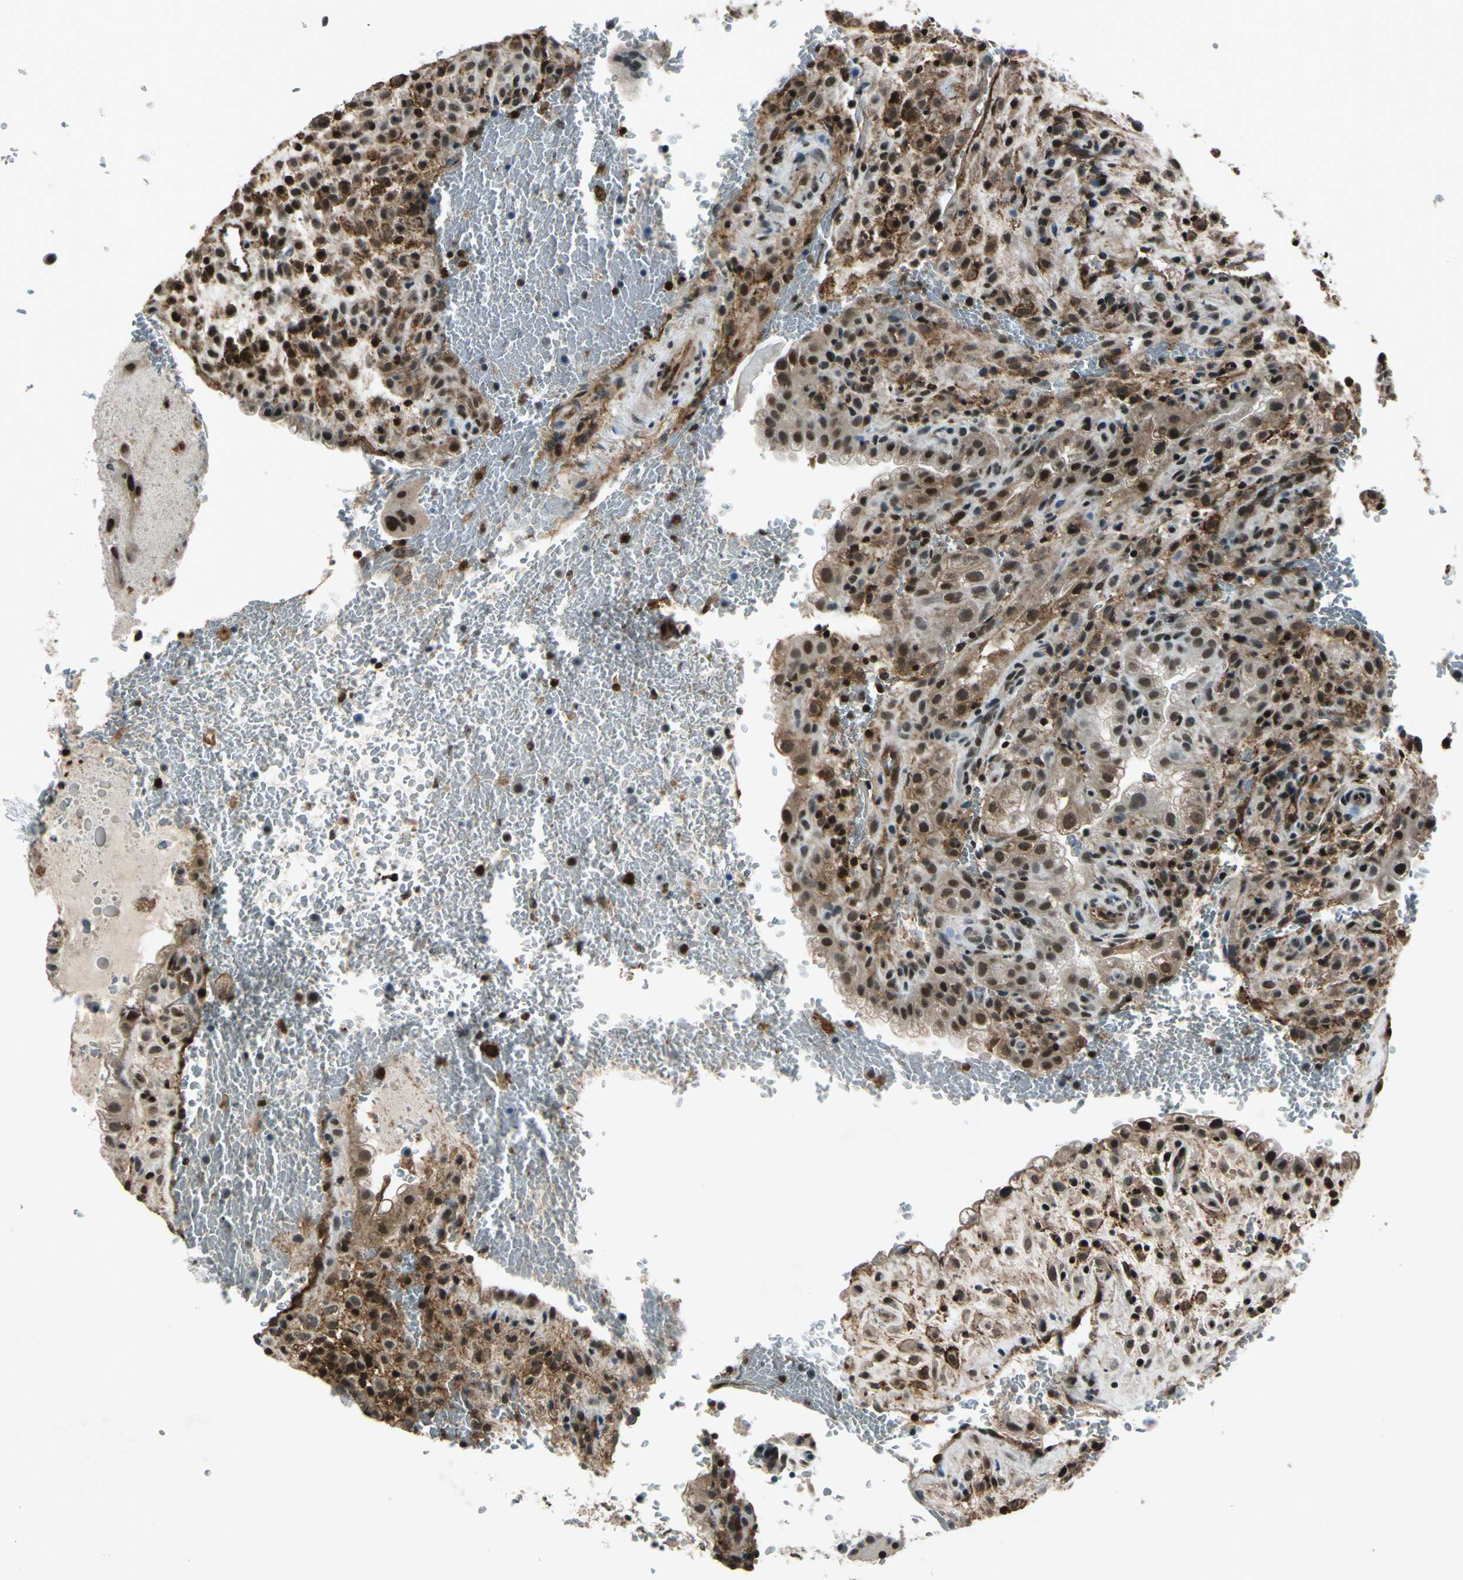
{"staining": {"intensity": "moderate", "quantity": ">75%", "location": "cytoplasmic/membranous,nuclear"}, "tissue": "placenta", "cell_type": "Decidual cells", "image_type": "normal", "snomed": [{"axis": "morphology", "description": "Normal tissue, NOS"}, {"axis": "topography", "description": "Placenta"}], "caption": "The micrograph demonstrates staining of unremarkable placenta, revealing moderate cytoplasmic/membranous,nuclear protein positivity (brown color) within decidual cells.", "gene": "NR2C2", "patient": {"sex": "female", "age": 35}}